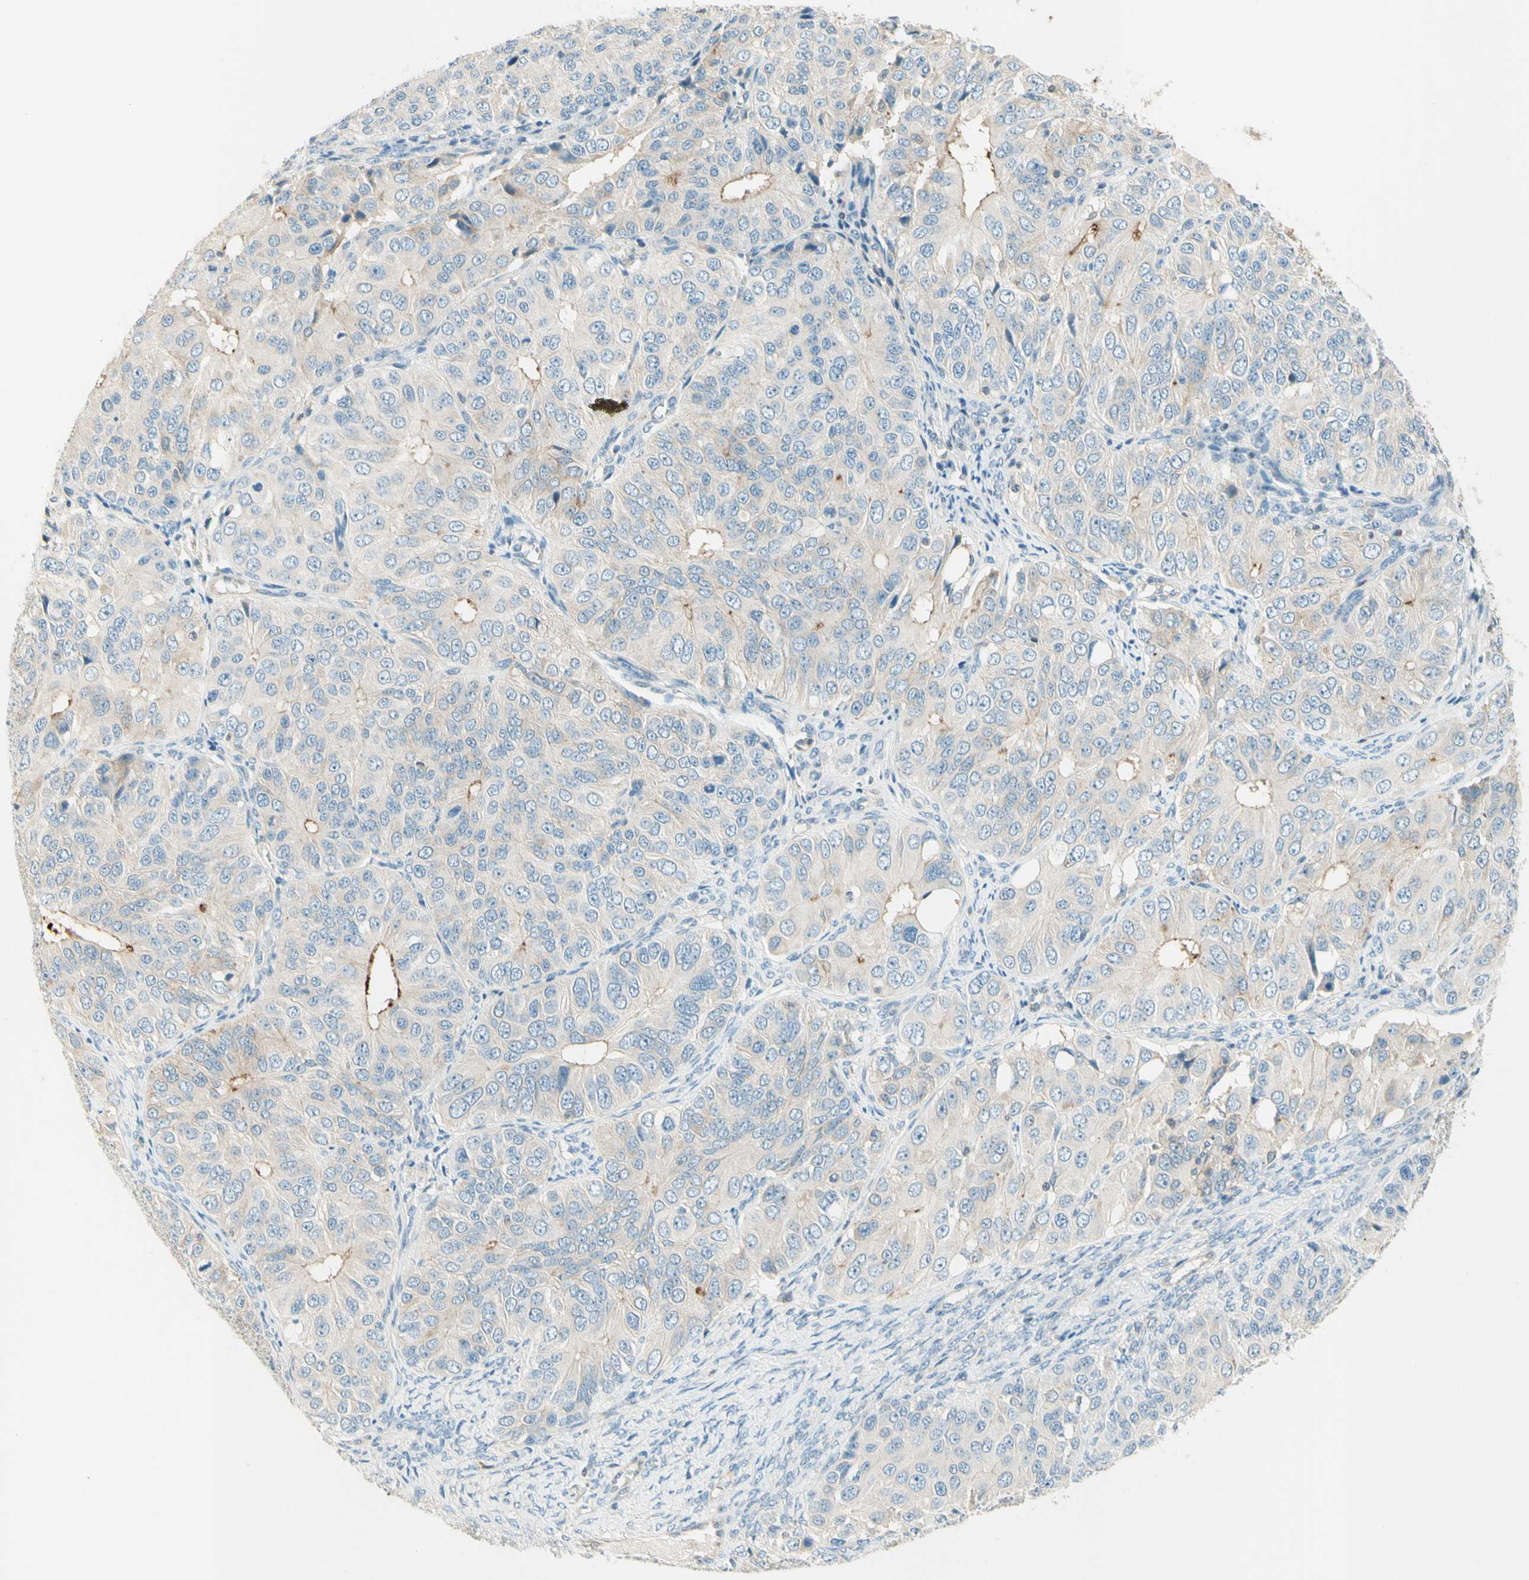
{"staining": {"intensity": "weak", "quantity": "<25%", "location": "cytoplasmic/membranous"}, "tissue": "ovarian cancer", "cell_type": "Tumor cells", "image_type": "cancer", "snomed": [{"axis": "morphology", "description": "Carcinoma, endometroid"}, {"axis": "topography", "description": "Ovary"}], "caption": "Ovarian cancer (endometroid carcinoma) was stained to show a protein in brown. There is no significant staining in tumor cells.", "gene": "PROM1", "patient": {"sex": "female", "age": 51}}